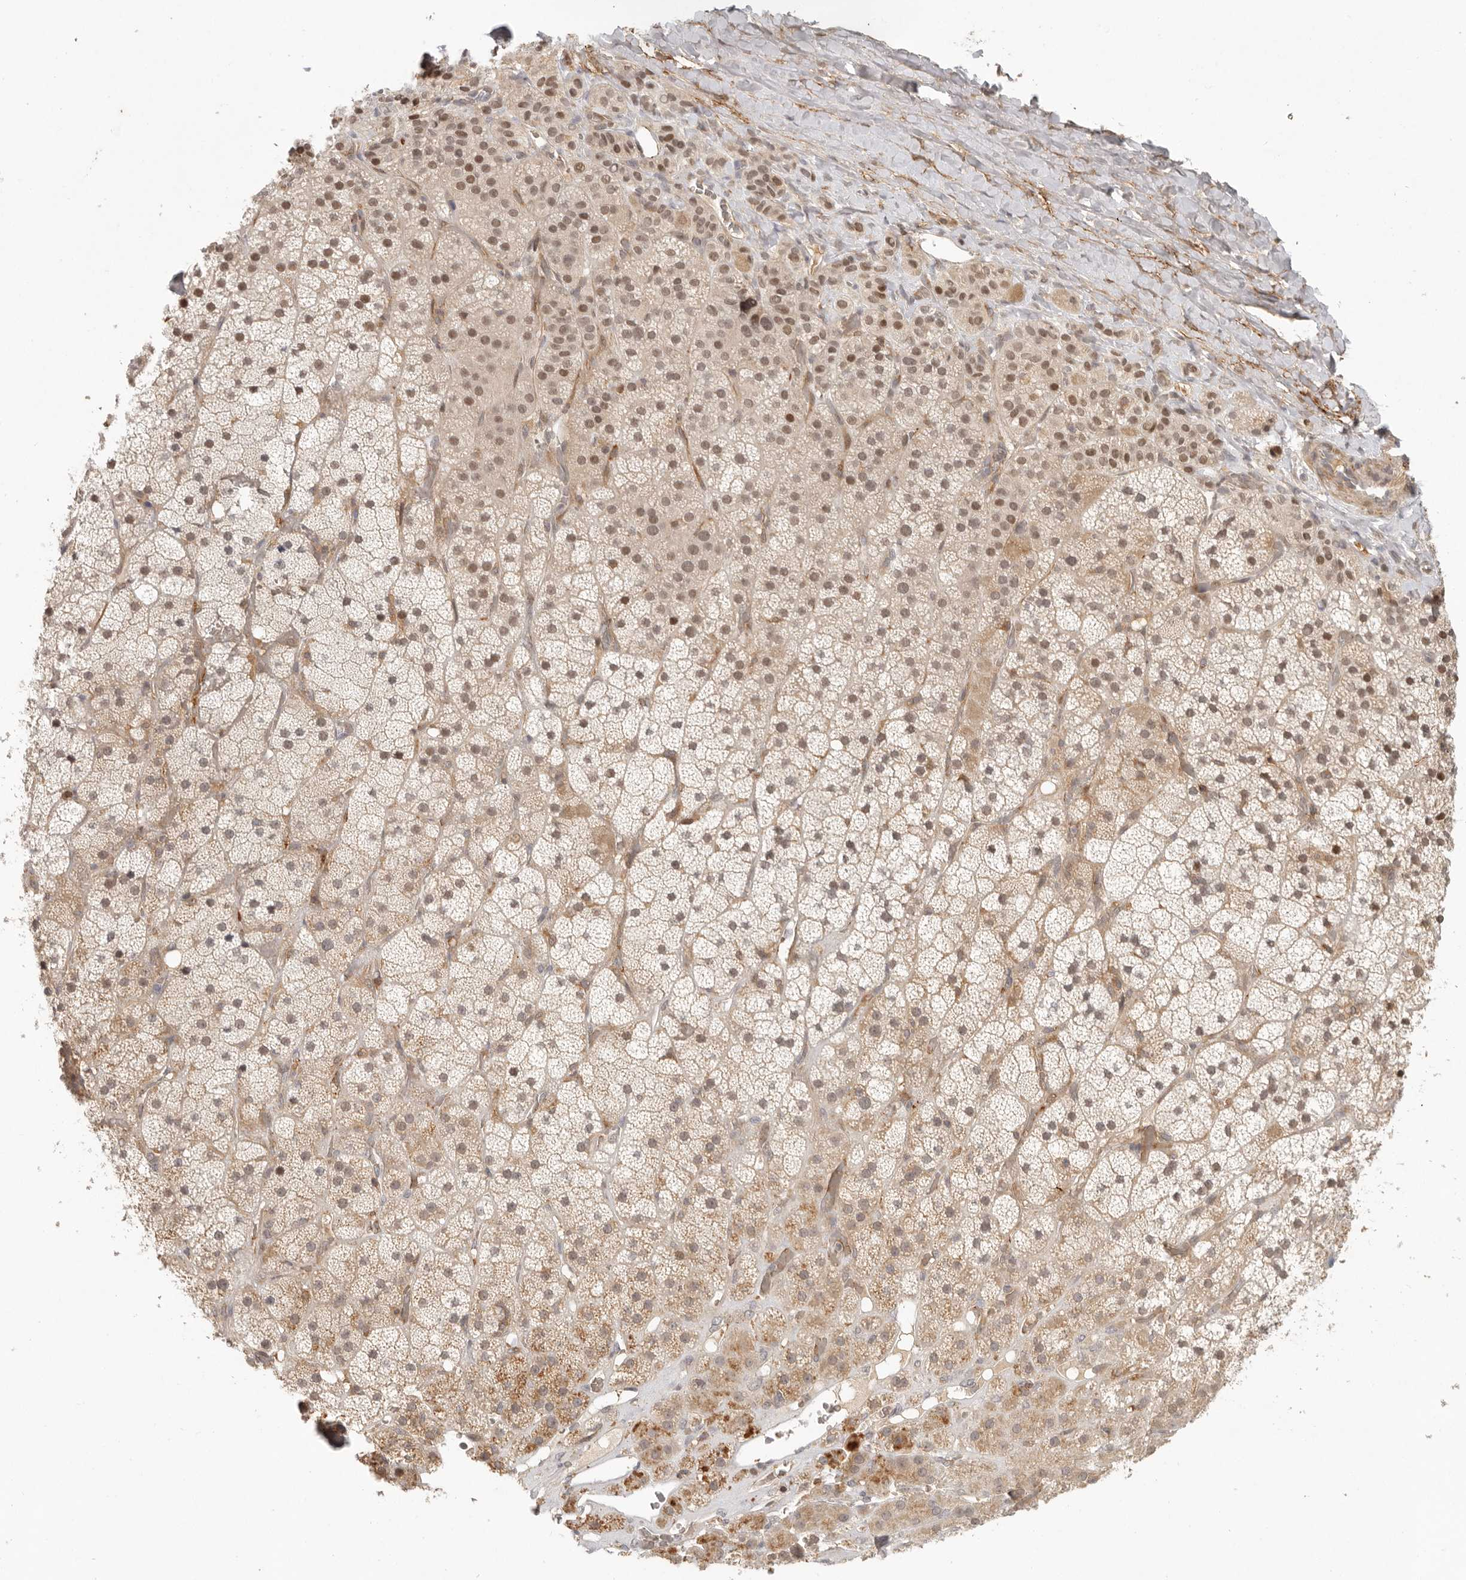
{"staining": {"intensity": "moderate", "quantity": ">75%", "location": "cytoplasmic/membranous,nuclear"}, "tissue": "adrenal gland", "cell_type": "Glandular cells", "image_type": "normal", "snomed": [{"axis": "morphology", "description": "Normal tissue, NOS"}, {"axis": "topography", "description": "Adrenal gland"}], "caption": "High-power microscopy captured an immunohistochemistry photomicrograph of normal adrenal gland, revealing moderate cytoplasmic/membranous,nuclear staining in approximately >75% of glandular cells.", "gene": "AHDC1", "patient": {"sex": "male", "age": 57}}